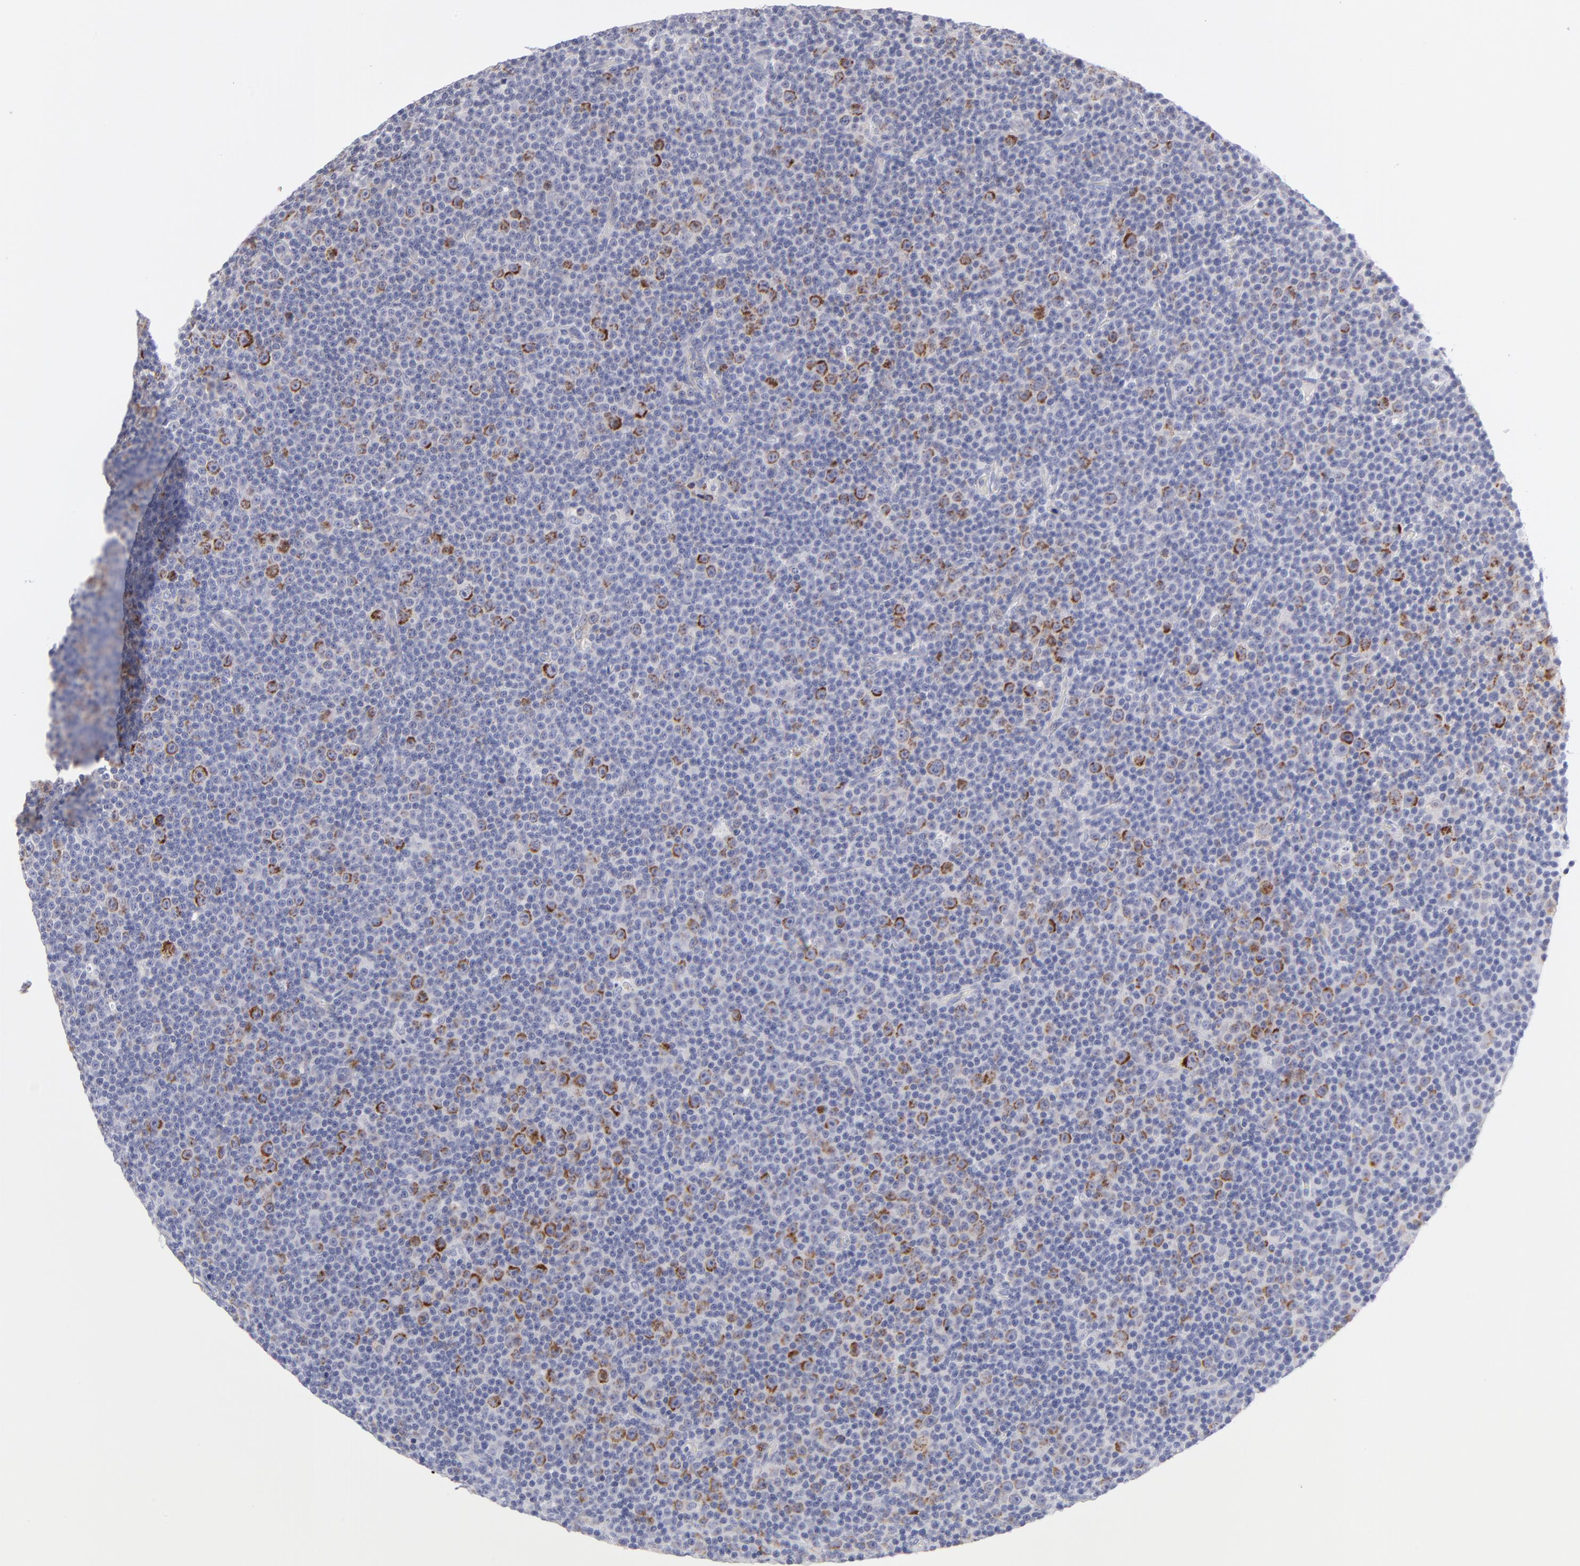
{"staining": {"intensity": "strong", "quantity": "<25%", "location": "cytoplasmic/membranous"}, "tissue": "lymphoma", "cell_type": "Tumor cells", "image_type": "cancer", "snomed": [{"axis": "morphology", "description": "Malignant lymphoma, non-Hodgkin's type, Low grade"}, {"axis": "topography", "description": "Lymph node"}], "caption": "Protein expression analysis of human malignant lymphoma, non-Hodgkin's type (low-grade) reveals strong cytoplasmic/membranous staining in about <25% of tumor cells.", "gene": "MTHFD2", "patient": {"sex": "female", "age": 67}}